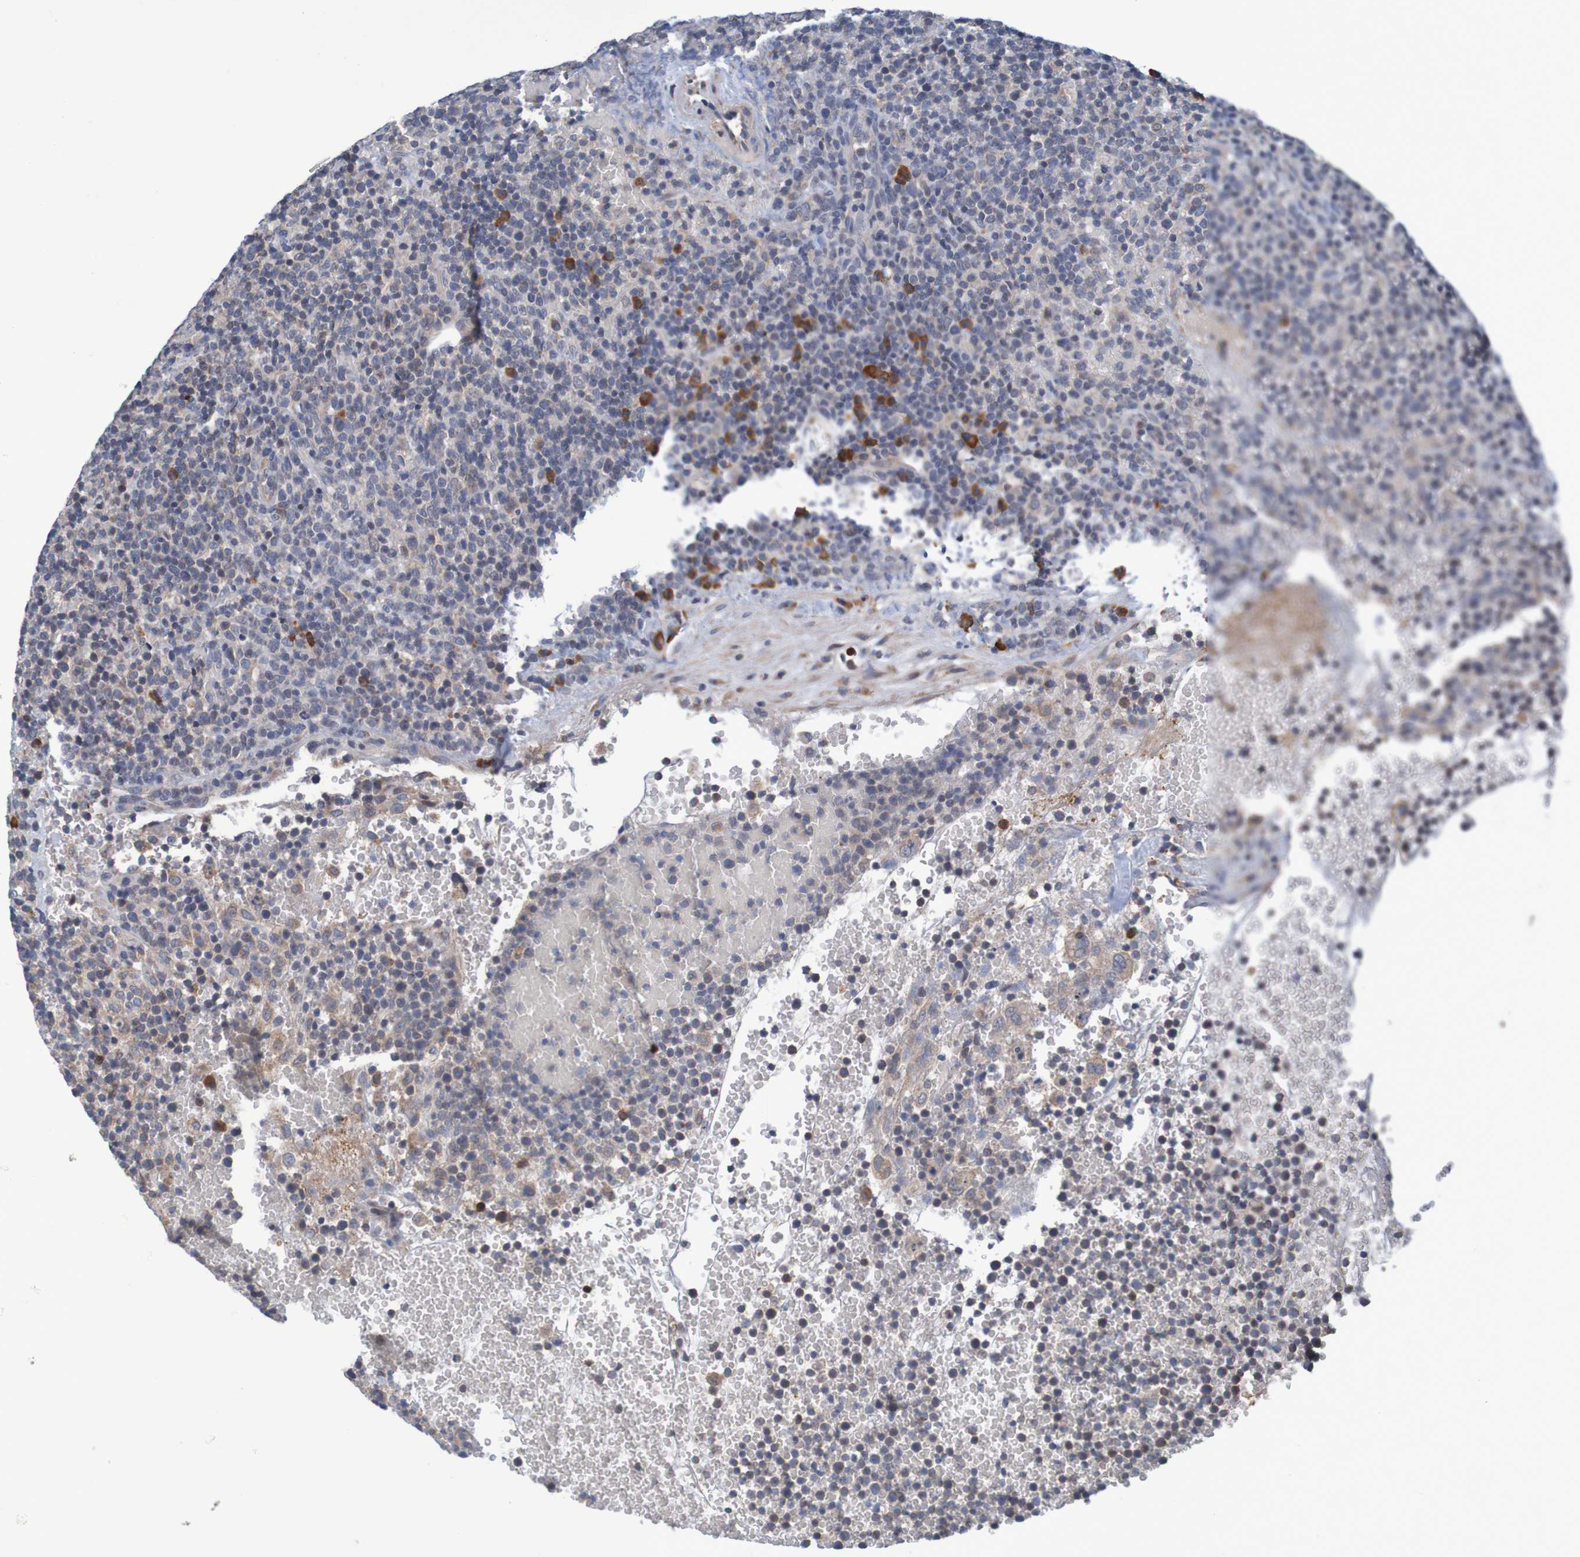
{"staining": {"intensity": "negative", "quantity": "none", "location": "none"}, "tissue": "lymphoma", "cell_type": "Tumor cells", "image_type": "cancer", "snomed": [{"axis": "morphology", "description": "Malignant lymphoma, non-Hodgkin's type, High grade"}, {"axis": "topography", "description": "Lymph node"}], "caption": "IHC micrograph of neoplastic tissue: human high-grade malignant lymphoma, non-Hodgkin's type stained with DAB (3,3'-diaminobenzidine) demonstrates no significant protein positivity in tumor cells.", "gene": "CLDN18", "patient": {"sex": "male", "age": 61}}